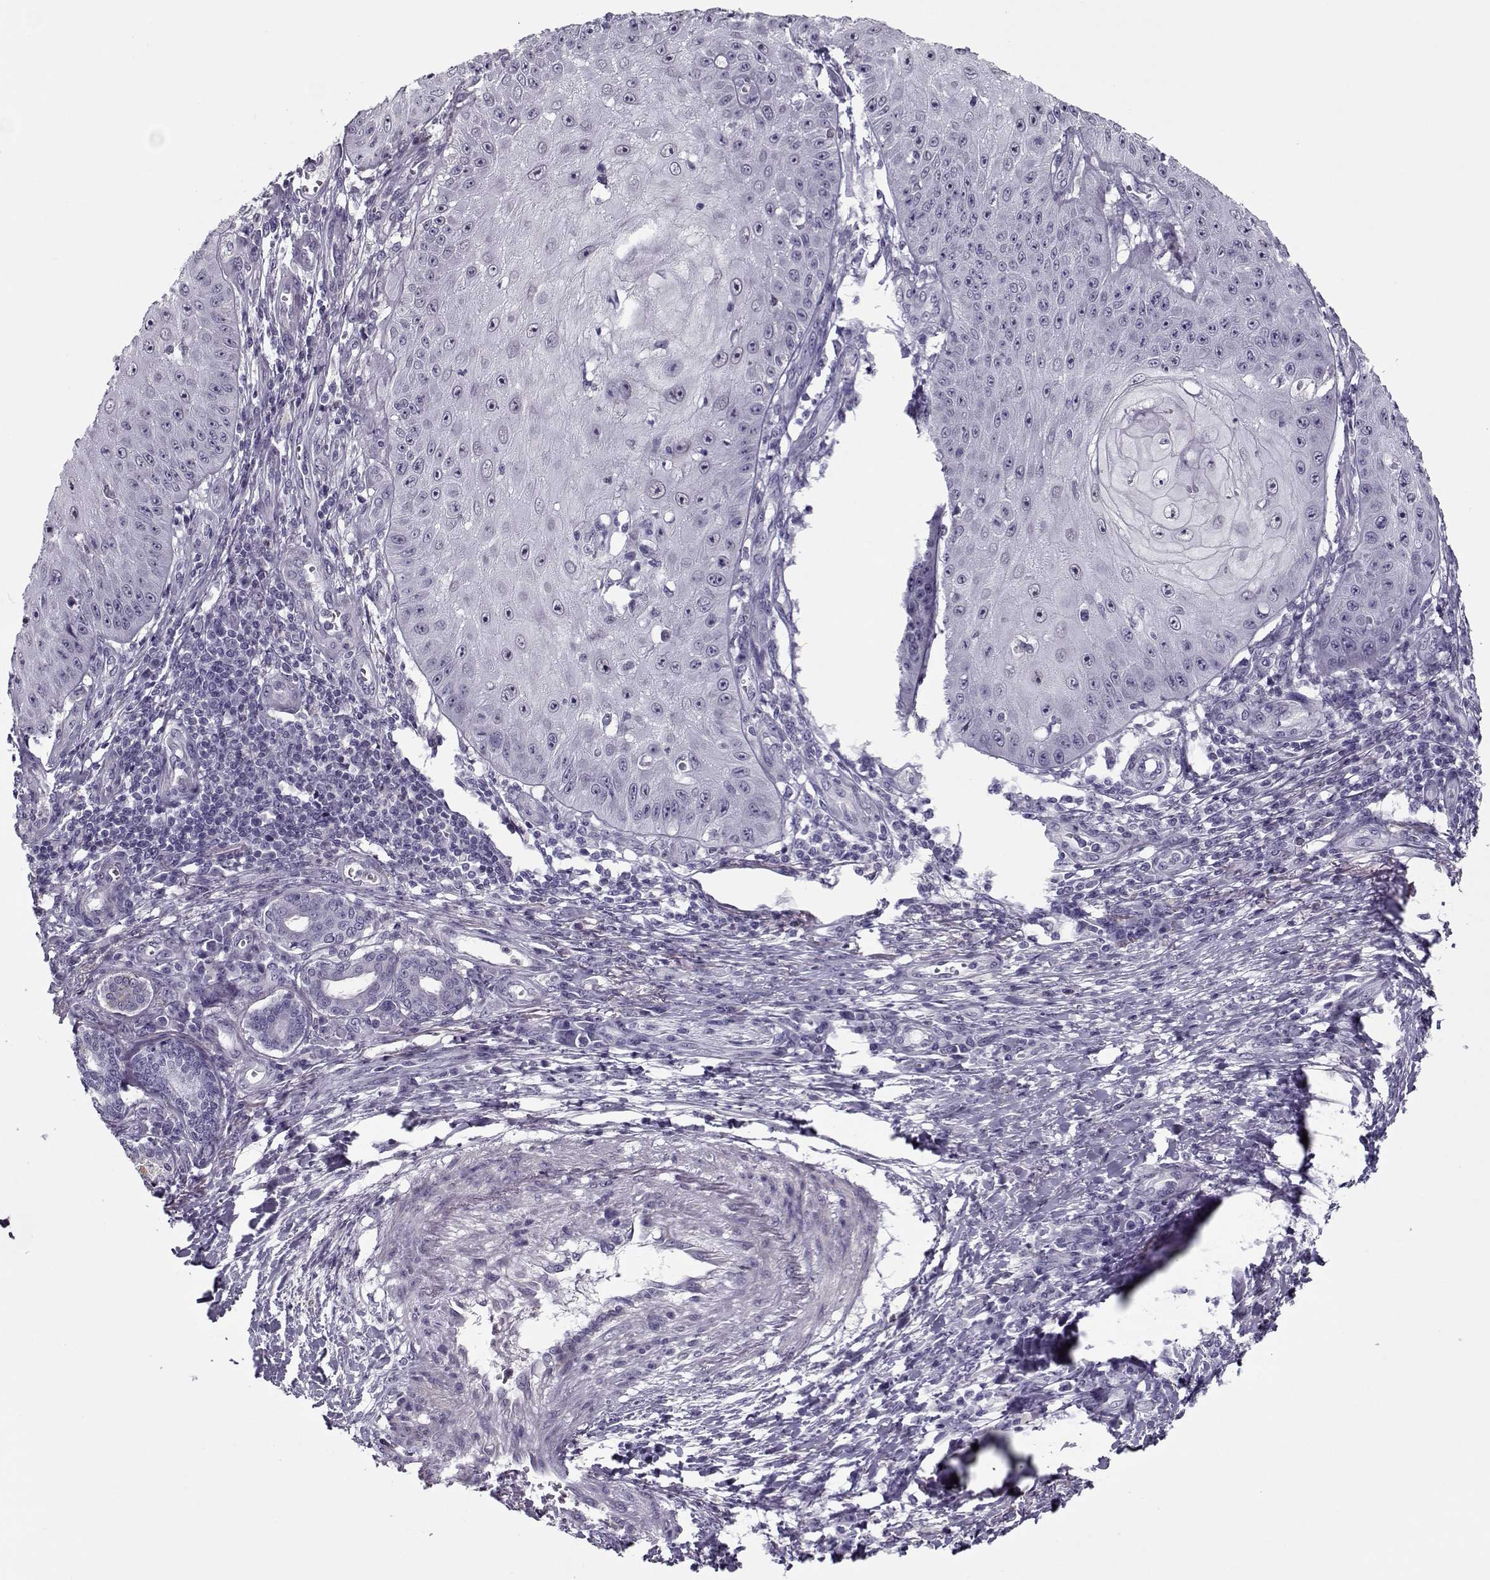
{"staining": {"intensity": "negative", "quantity": "none", "location": "none"}, "tissue": "skin cancer", "cell_type": "Tumor cells", "image_type": "cancer", "snomed": [{"axis": "morphology", "description": "Squamous cell carcinoma, NOS"}, {"axis": "topography", "description": "Skin"}], "caption": "Tumor cells are negative for brown protein staining in skin cancer (squamous cell carcinoma).", "gene": "CIBAR1", "patient": {"sex": "male", "age": 70}}